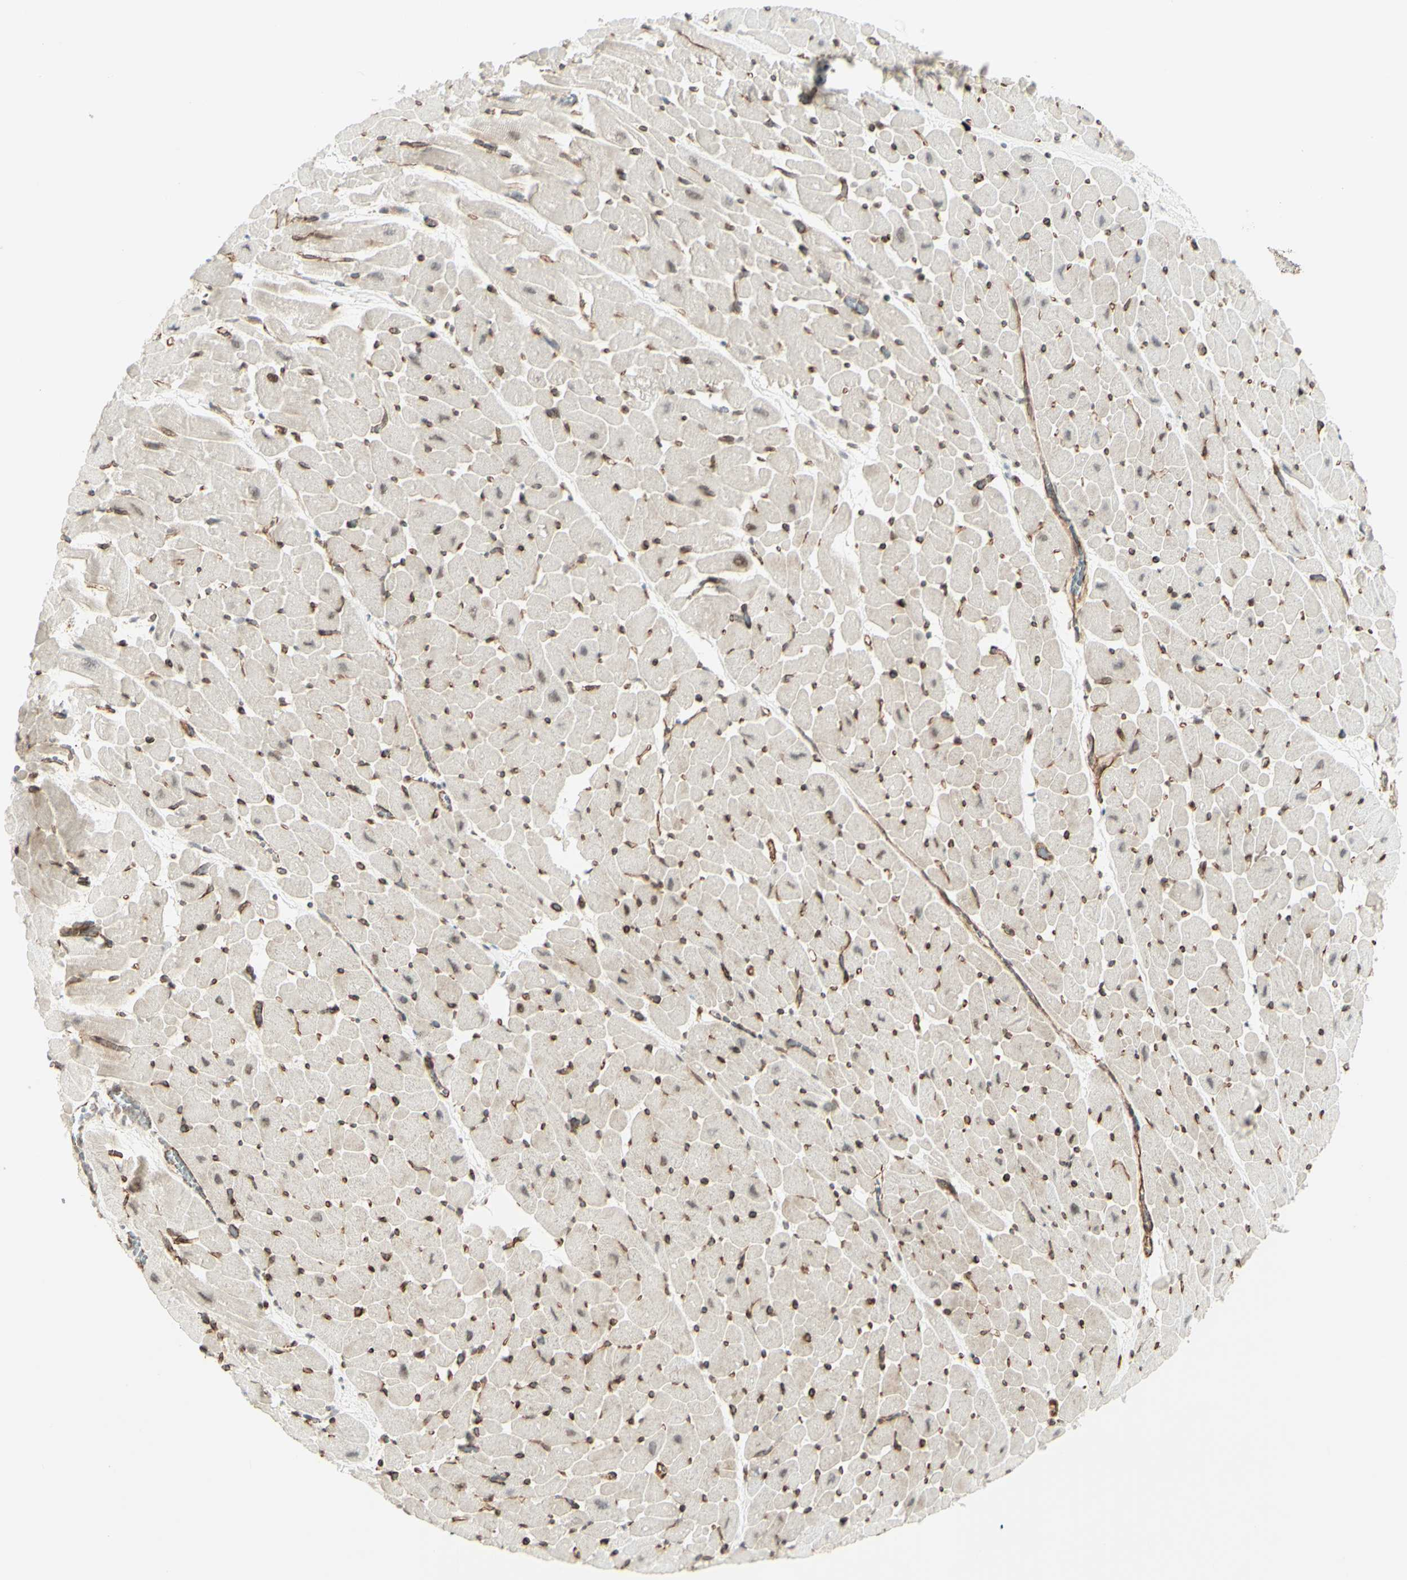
{"staining": {"intensity": "moderate", "quantity": ">75%", "location": "cytoplasmic/membranous,nuclear"}, "tissue": "heart muscle", "cell_type": "Cardiomyocytes", "image_type": "normal", "snomed": [{"axis": "morphology", "description": "Normal tissue, NOS"}, {"axis": "topography", "description": "Heart"}], "caption": "Protein staining displays moderate cytoplasmic/membranous,nuclear staining in approximately >75% of cardiomyocytes in unremarkable heart muscle. (IHC, brightfield microscopy, high magnification).", "gene": "ZMYM6", "patient": {"sex": "male", "age": 45}}